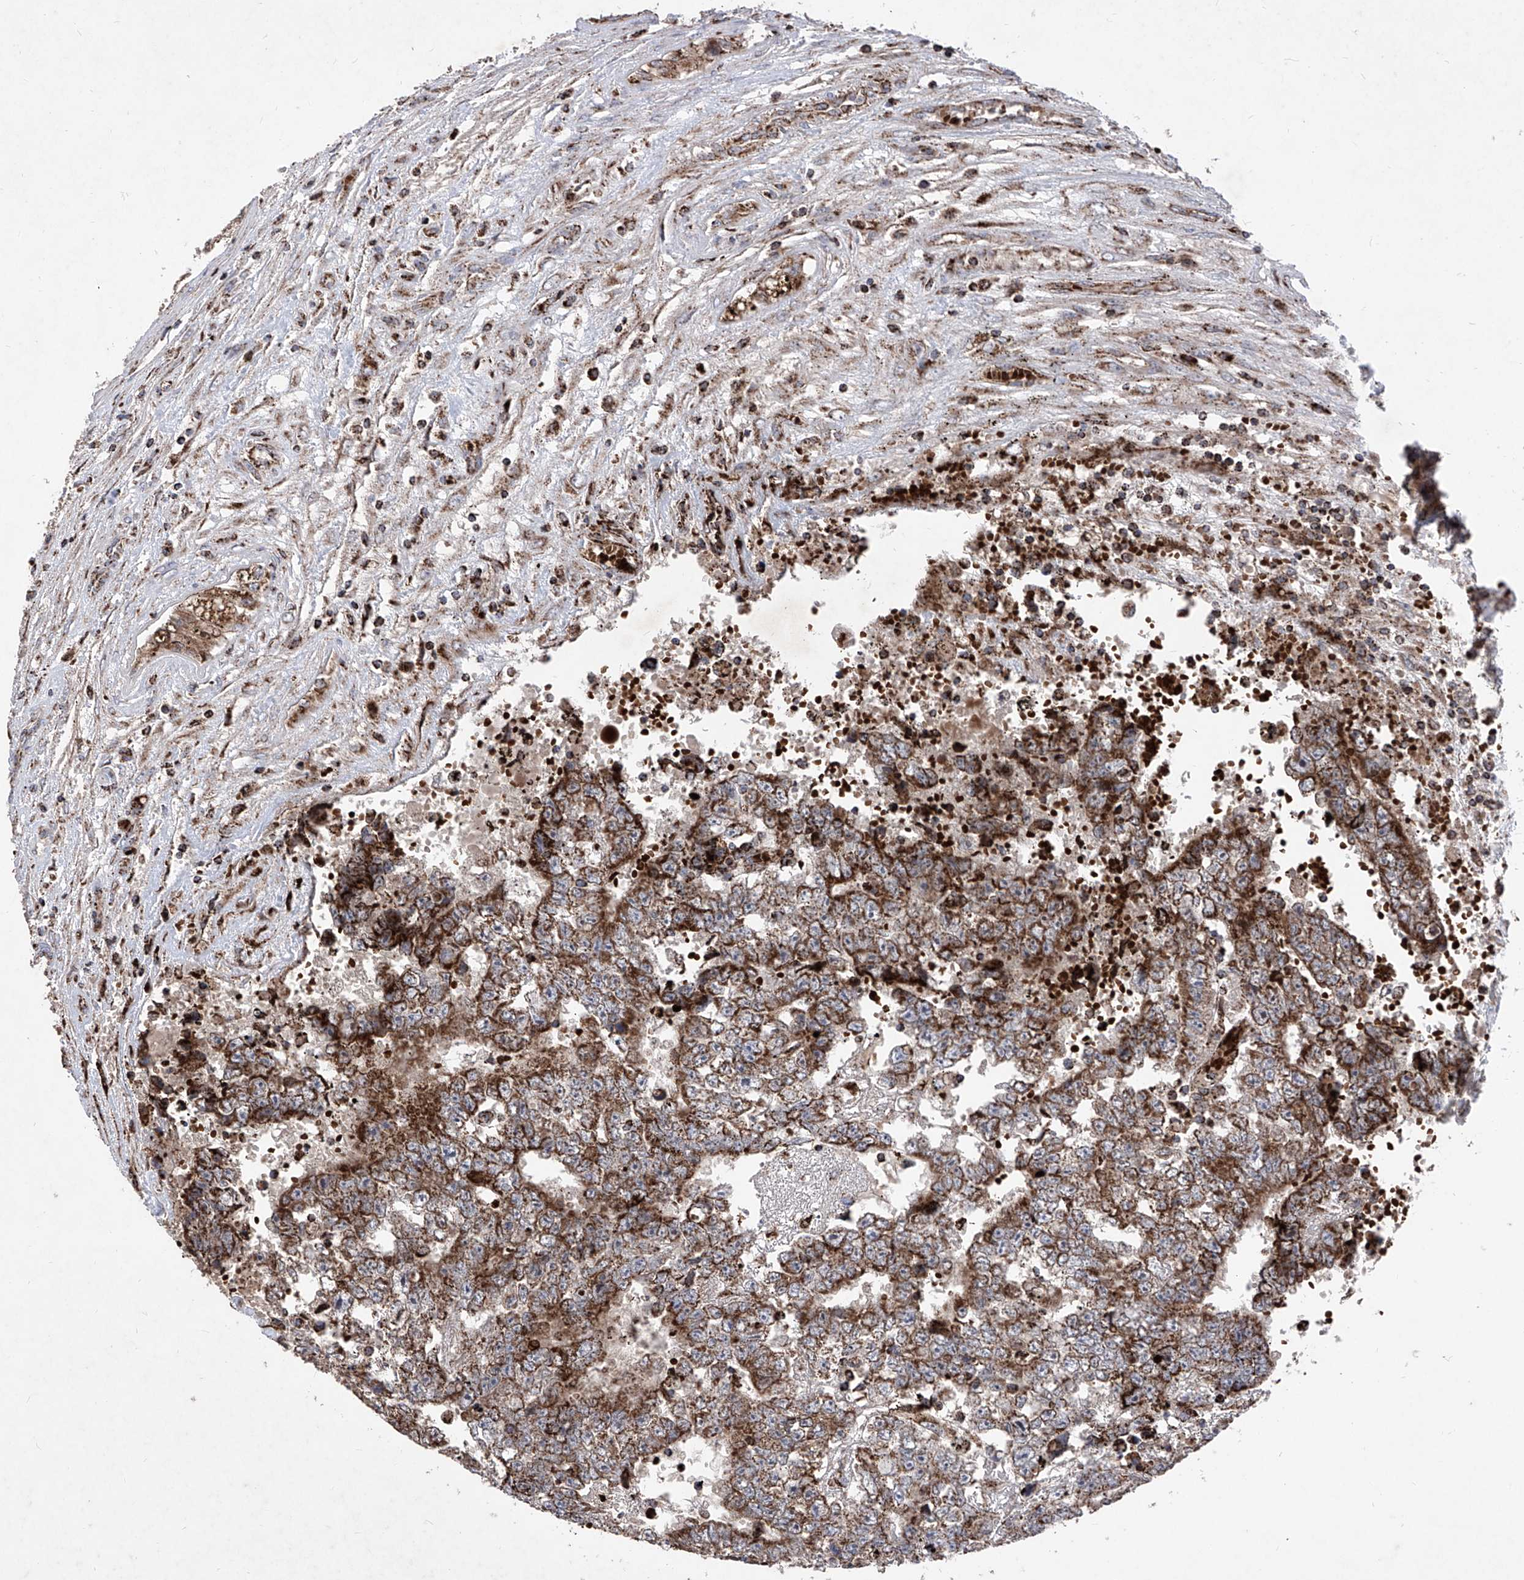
{"staining": {"intensity": "strong", "quantity": ">75%", "location": "cytoplasmic/membranous"}, "tissue": "testis cancer", "cell_type": "Tumor cells", "image_type": "cancer", "snomed": [{"axis": "morphology", "description": "Carcinoma, Embryonal, NOS"}, {"axis": "topography", "description": "Testis"}], "caption": "Testis cancer (embryonal carcinoma) was stained to show a protein in brown. There is high levels of strong cytoplasmic/membranous staining in about >75% of tumor cells. Using DAB (3,3'-diaminobenzidine) (brown) and hematoxylin (blue) stains, captured at high magnification using brightfield microscopy.", "gene": "SEMA6A", "patient": {"sex": "male", "age": 25}}